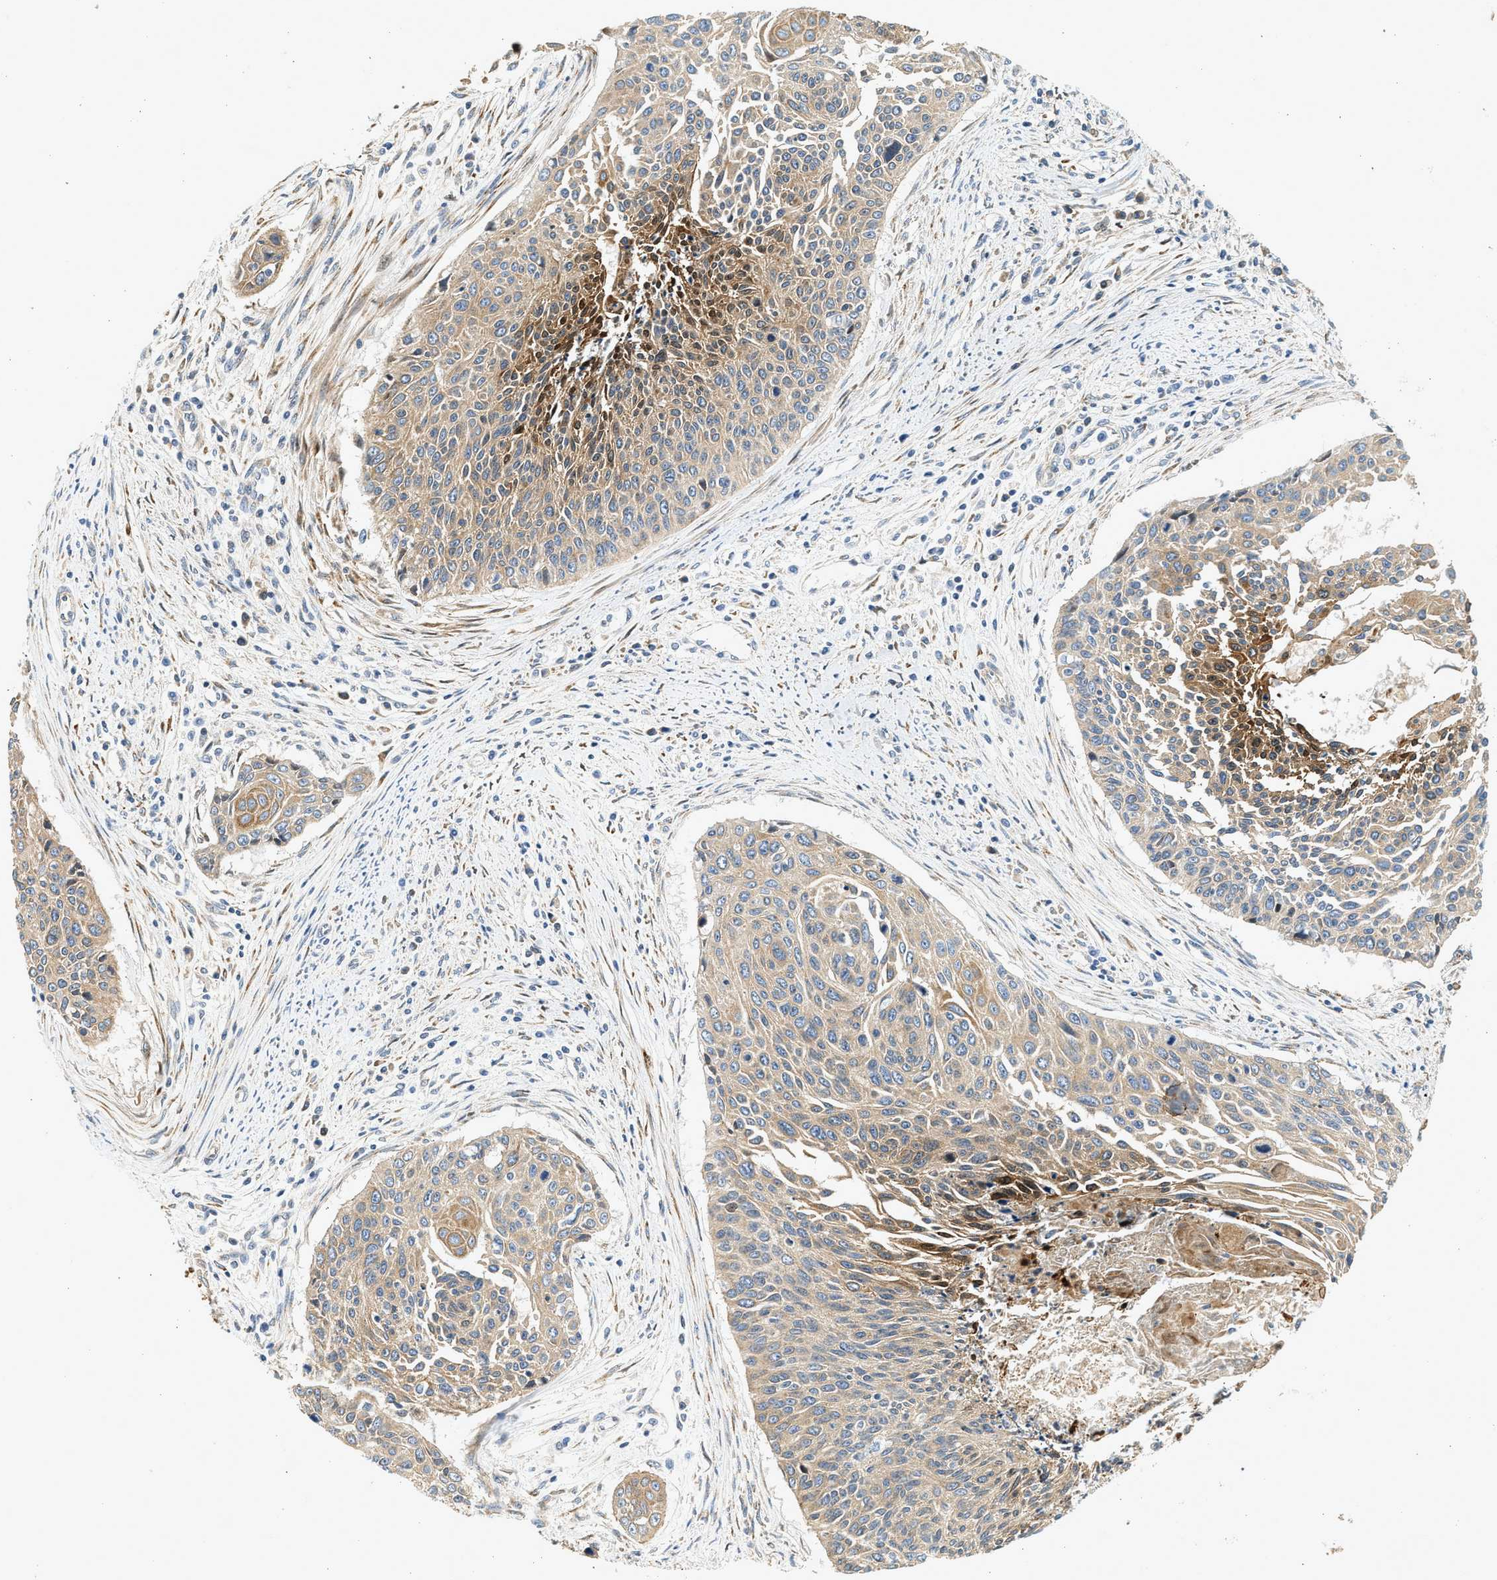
{"staining": {"intensity": "moderate", "quantity": "25%-75%", "location": "cytoplasmic/membranous"}, "tissue": "cervical cancer", "cell_type": "Tumor cells", "image_type": "cancer", "snomed": [{"axis": "morphology", "description": "Squamous cell carcinoma, NOS"}, {"axis": "topography", "description": "Cervix"}], "caption": "A histopathology image of human squamous cell carcinoma (cervical) stained for a protein exhibits moderate cytoplasmic/membranous brown staining in tumor cells.", "gene": "NRSN2", "patient": {"sex": "female", "age": 55}}